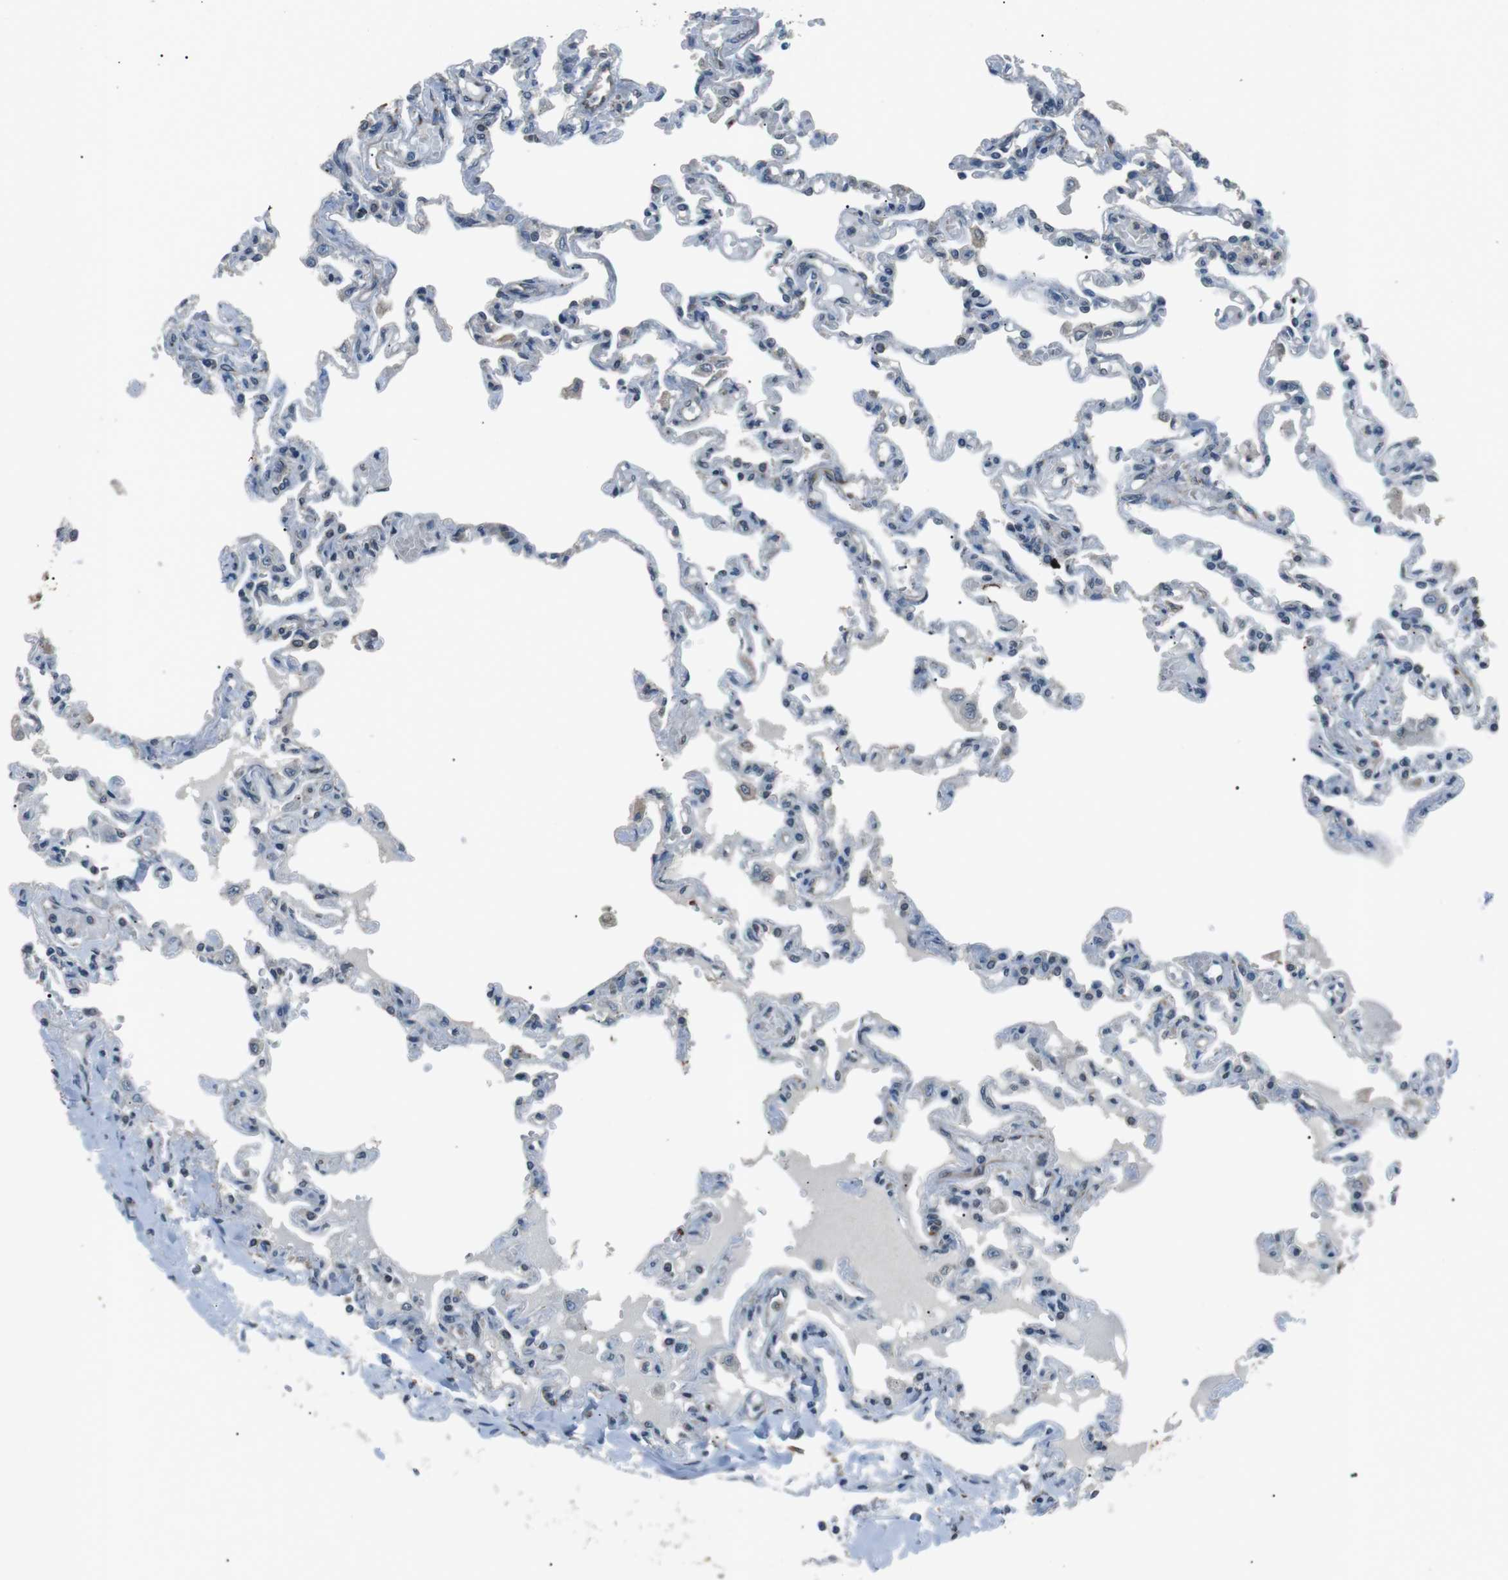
{"staining": {"intensity": "weak", "quantity": "<25%", "location": "cytoplasmic/membranous"}, "tissue": "lung", "cell_type": "Alveolar cells", "image_type": "normal", "snomed": [{"axis": "morphology", "description": "Normal tissue, NOS"}, {"axis": "topography", "description": "Lung"}], "caption": "This image is of benign lung stained with immunohistochemistry (IHC) to label a protein in brown with the nuclei are counter-stained blue. There is no expression in alveolar cells.", "gene": "NEK7", "patient": {"sex": "male", "age": 21}}